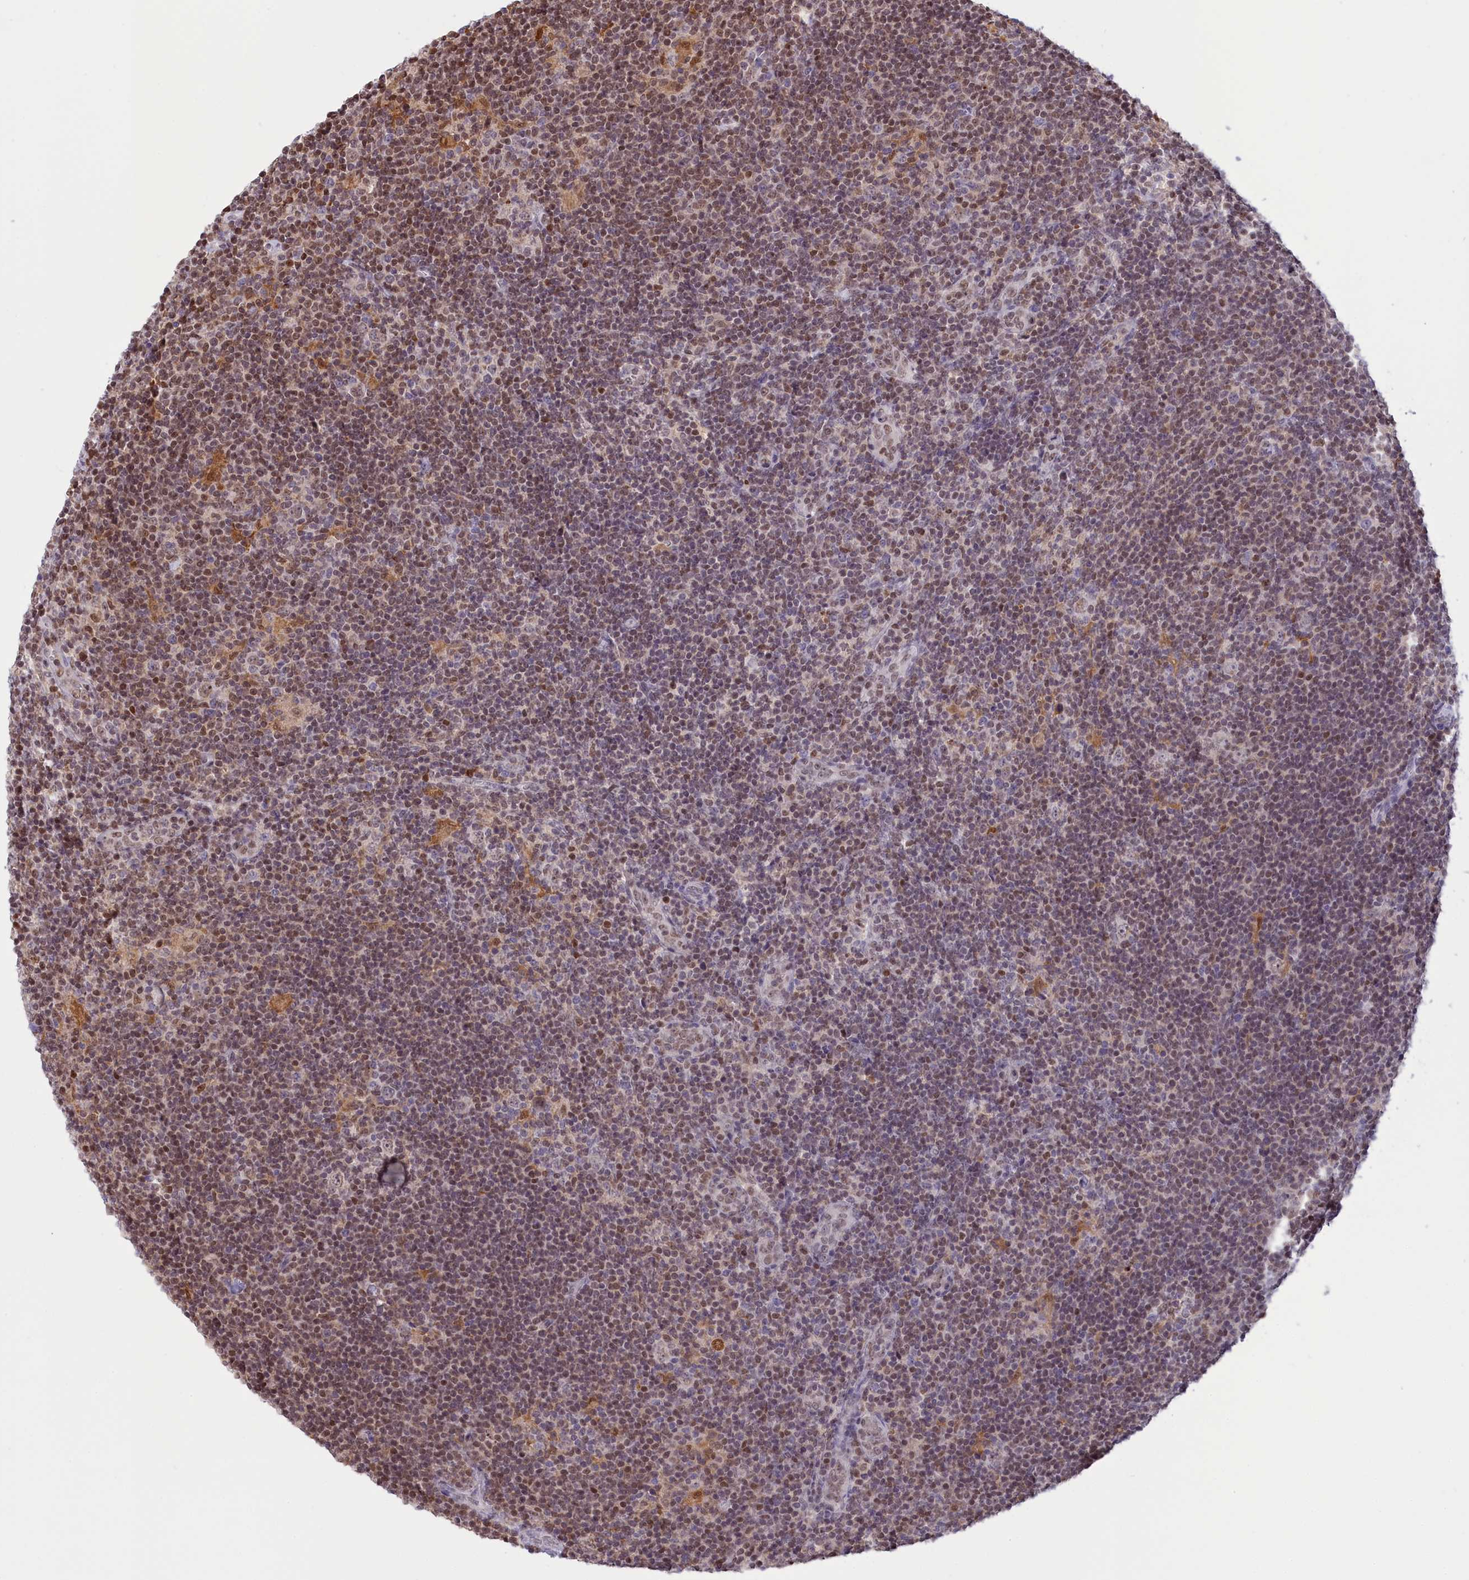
{"staining": {"intensity": "weak", "quantity": "<25%", "location": "nuclear"}, "tissue": "lymphoma", "cell_type": "Tumor cells", "image_type": "cancer", "snomed": [{"axis": "morphology", "description": "Hodgkin's disease, NOS"}, {"axis": "topography", "description": "Lymph node"}], "caption": "Tumor cells show no significant expression in lymphoma.", "gene": "IZUMO2", "patient": {"sex": "female", "age": 57}}